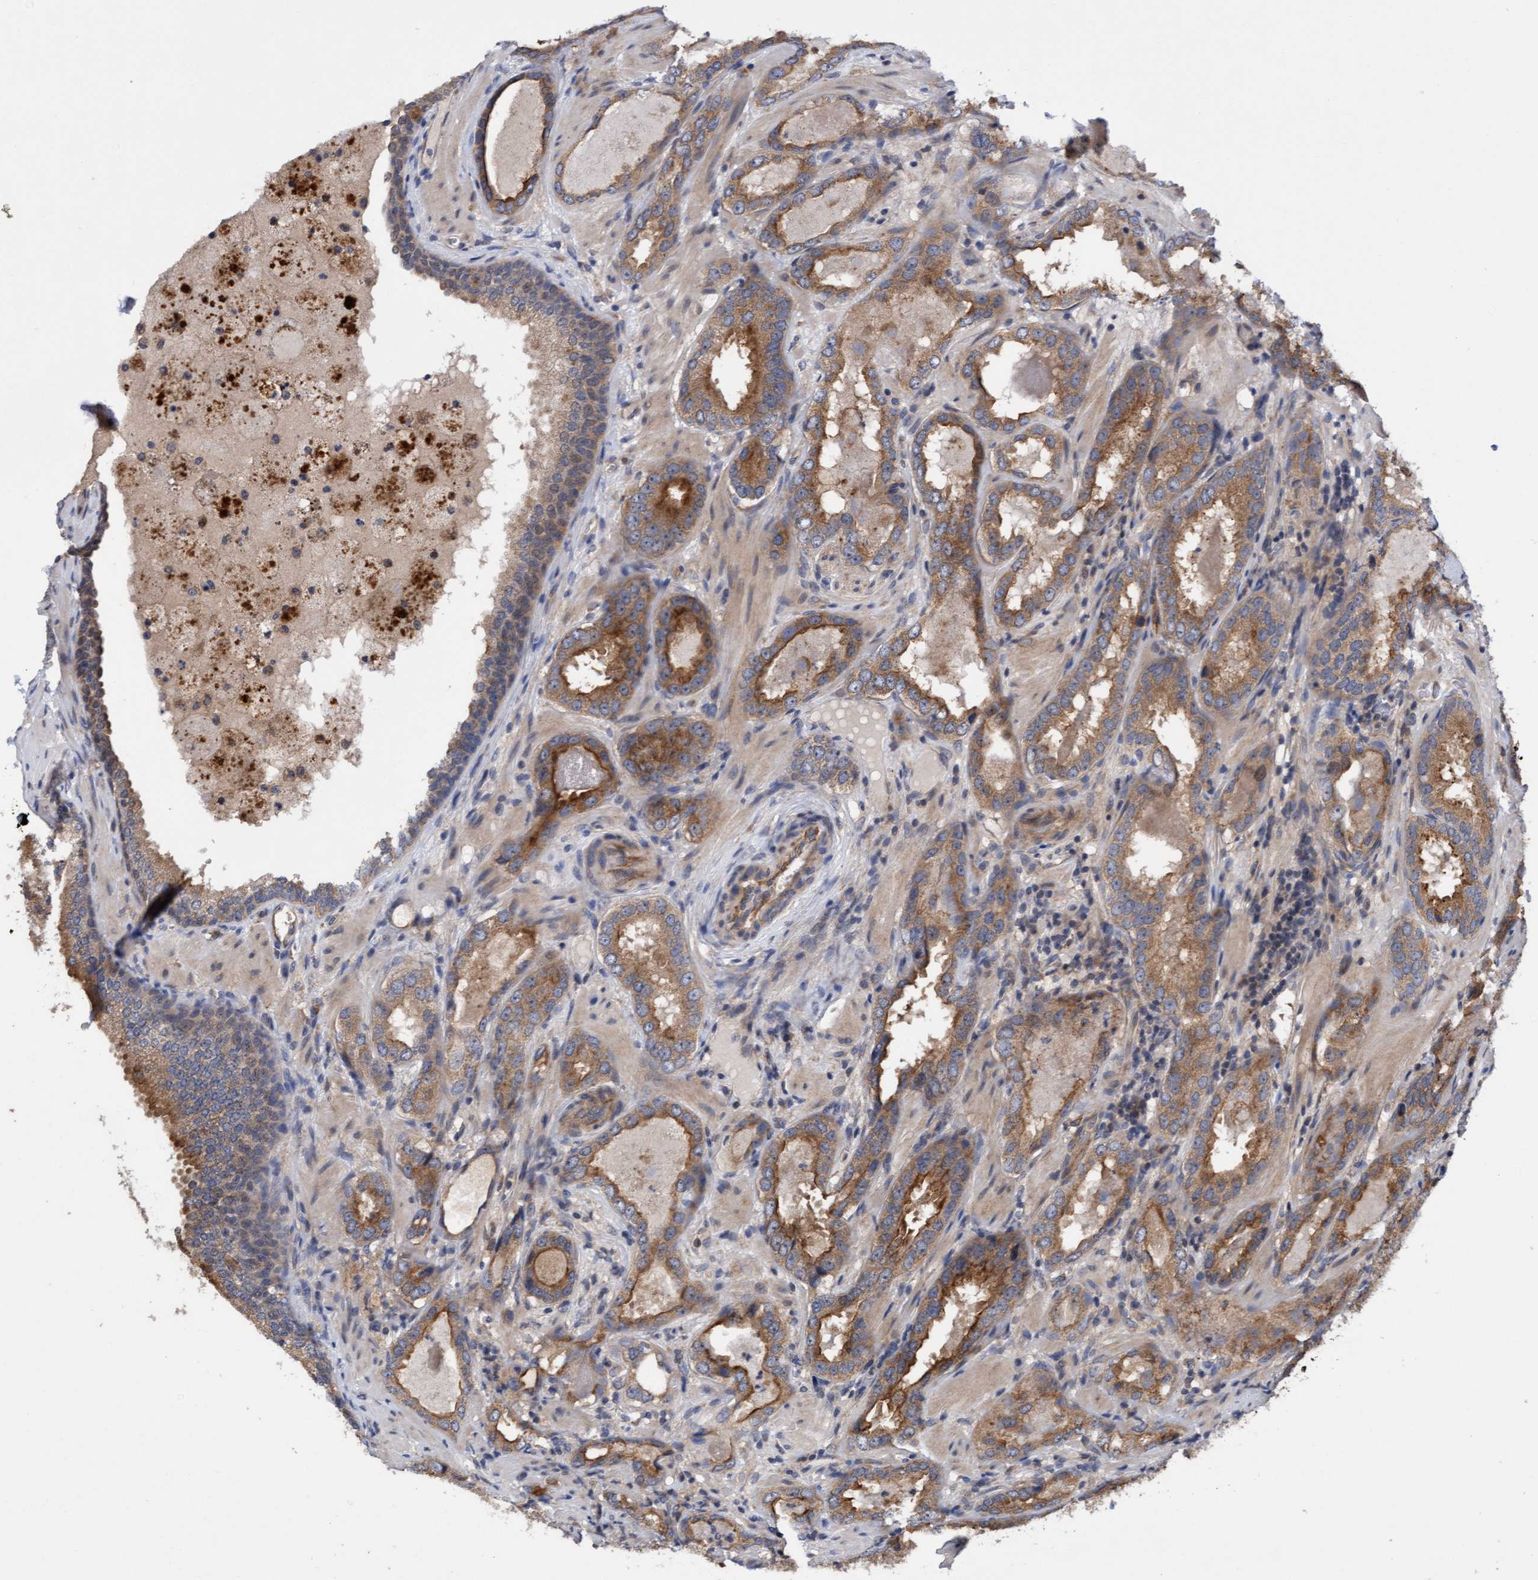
{"staining": {"intensity": "moderate", "quantity": ">75%", "location": "cytoplasmic/membranous"}, "tissue": "prostate cancer", "cell_type": "Tumor cells", "image_type": "cancer", "snomed": [{"axis": "morphology", "description": "Adenocarcinoma, Low grade"}, {"axis": "topography", "description": "Prostate"}], "caption": "Adenocarcinoma (low-grade) (prostate) stained with DAB immunohistochemistry (IHC) displays medium levels of moderate cytoplasmic/membranous expression in approximately >75% of tumor cells. Immunohistochemistry stains the protein of interest in brown and the nuclei are stained blue.", "gene": "ITFG1", "patient": {"sex": "male", "age": 51}}